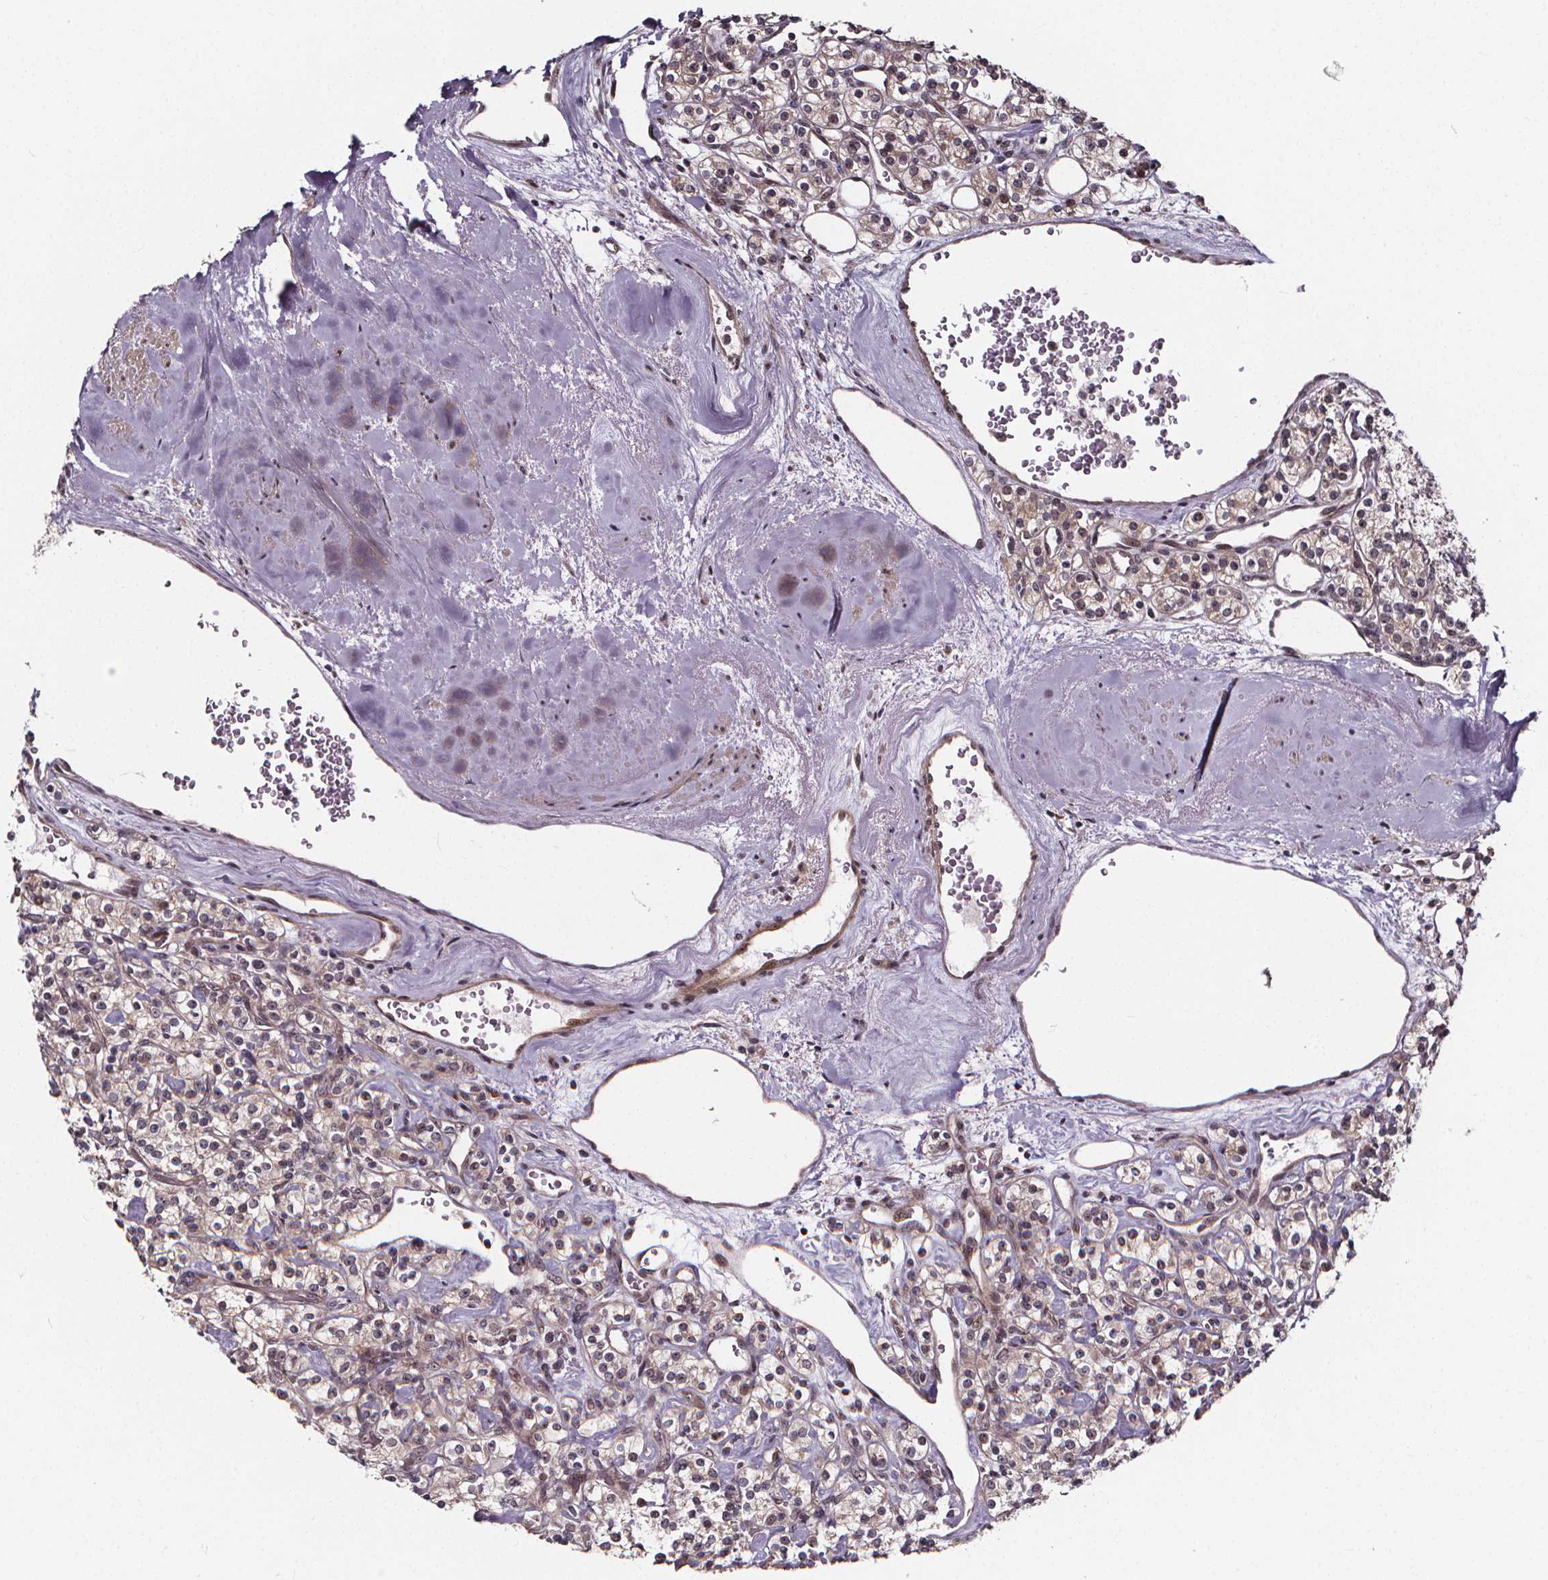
{"staining": {"intensity": "negative", "quantity": "none", "location": "none"}, "tissue": "renal cancer", "cell_type": "Tumor cells", "image_type": "cancer", "snomed": [{"axis": "morphology", "description": "Adenocarcinoma, NOS"}, {"axis": "topography", "description": "Kidney"}], "caption": "An immunohistochemistry histopathology image of renal cancer is shown. There is no staining in tumor cells of renal cancer.", "gene": "DDIT3", "patient": {"sex": "male", "age": 77}}